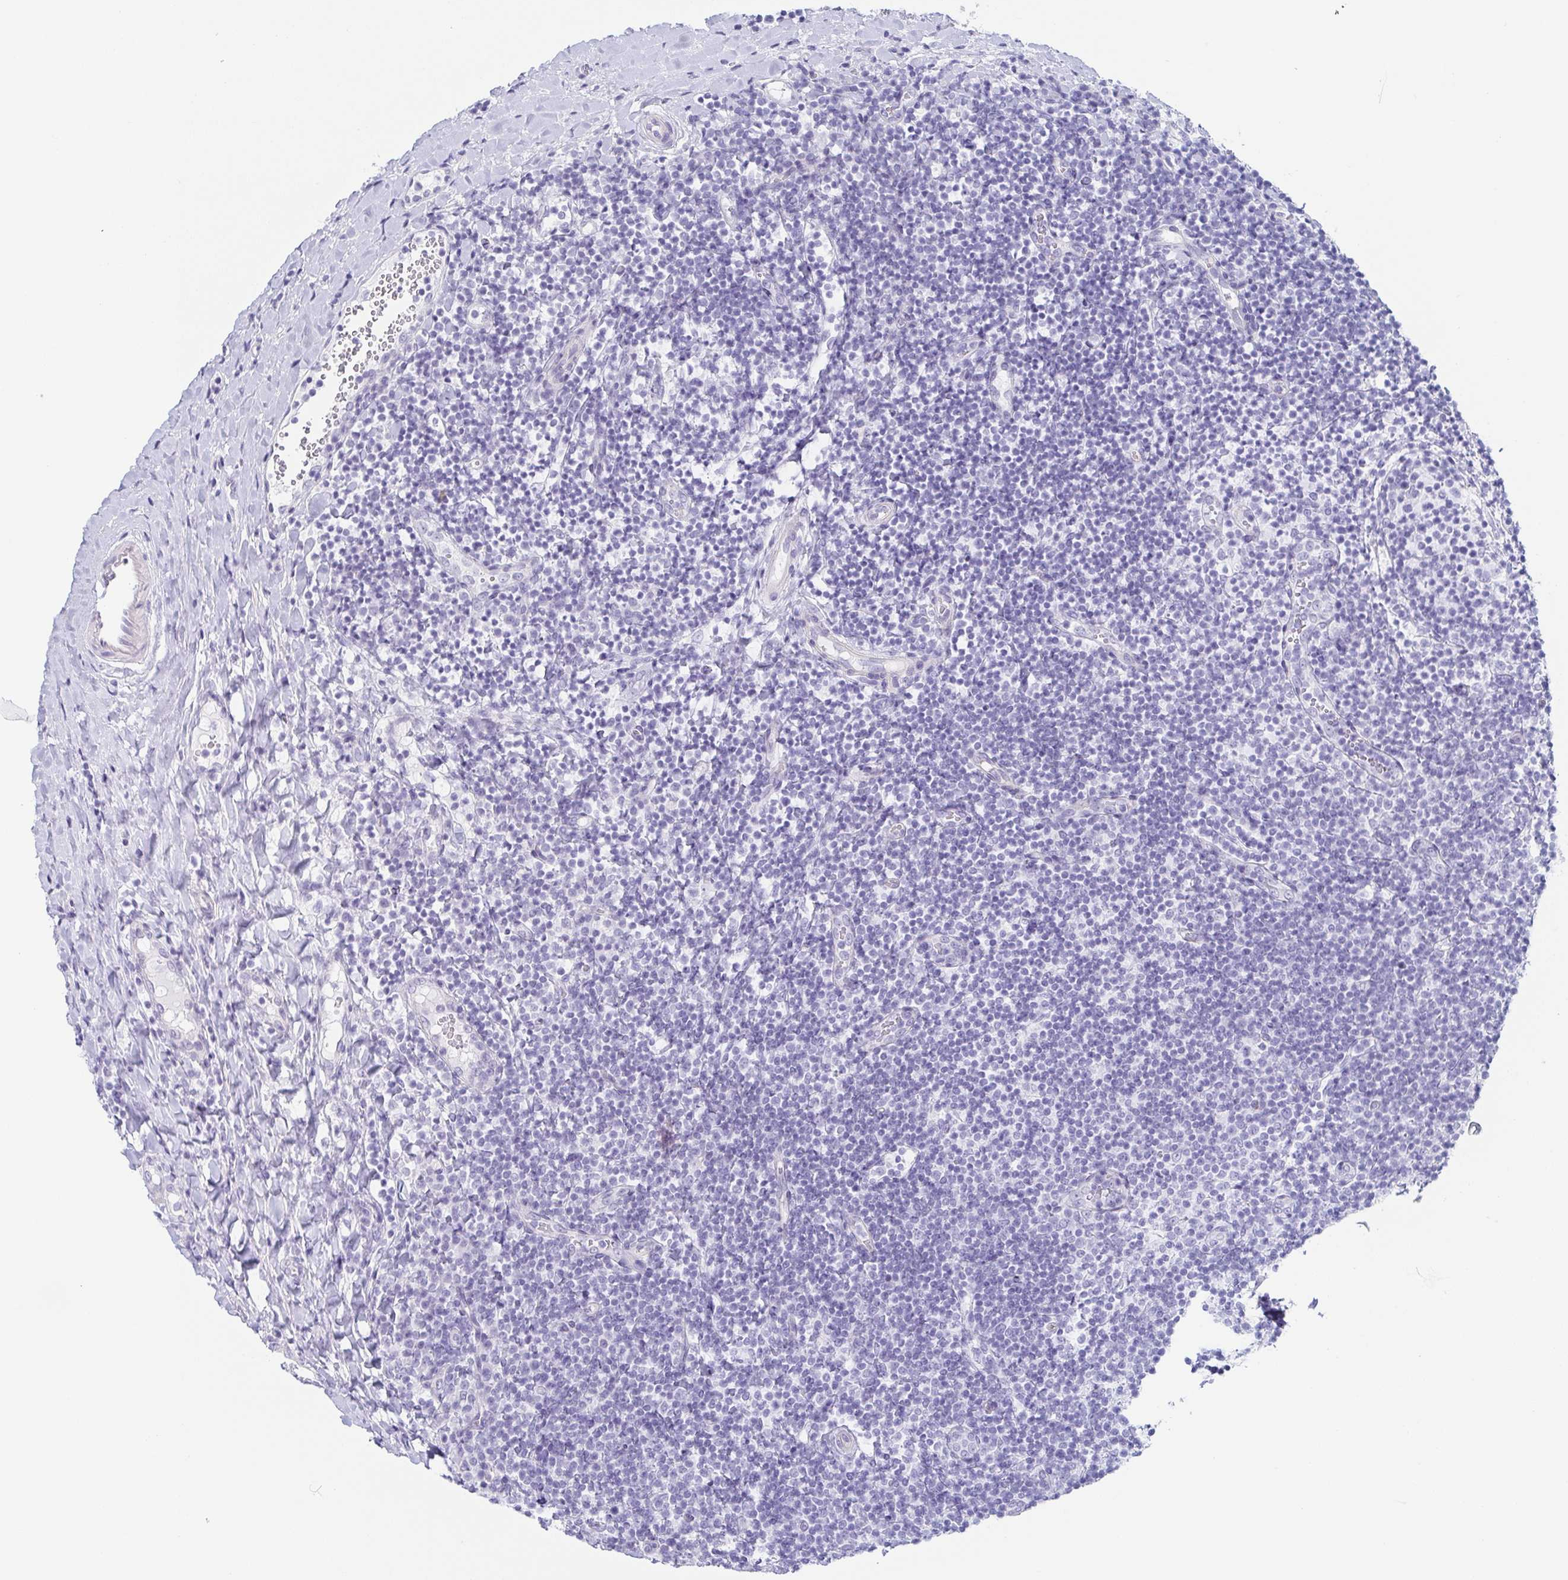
{"staining": {"intensity": "negative", "quantity": "none", "location": "none"}, "tissue": "tonsil", "cell_type": "Non-germinal center cells", "image_type": "normal", "snomed": [{"axis": "morphology", "description": "Normal tissue, NOS"}, {"axis": "topography", "description": "Tonsil"}], "caption": "Non-germinal center cells show no significant positivity in normal tonsil.", "gene": "ENSG00000275778", "patient": {"sex": "female", "age": 10}}